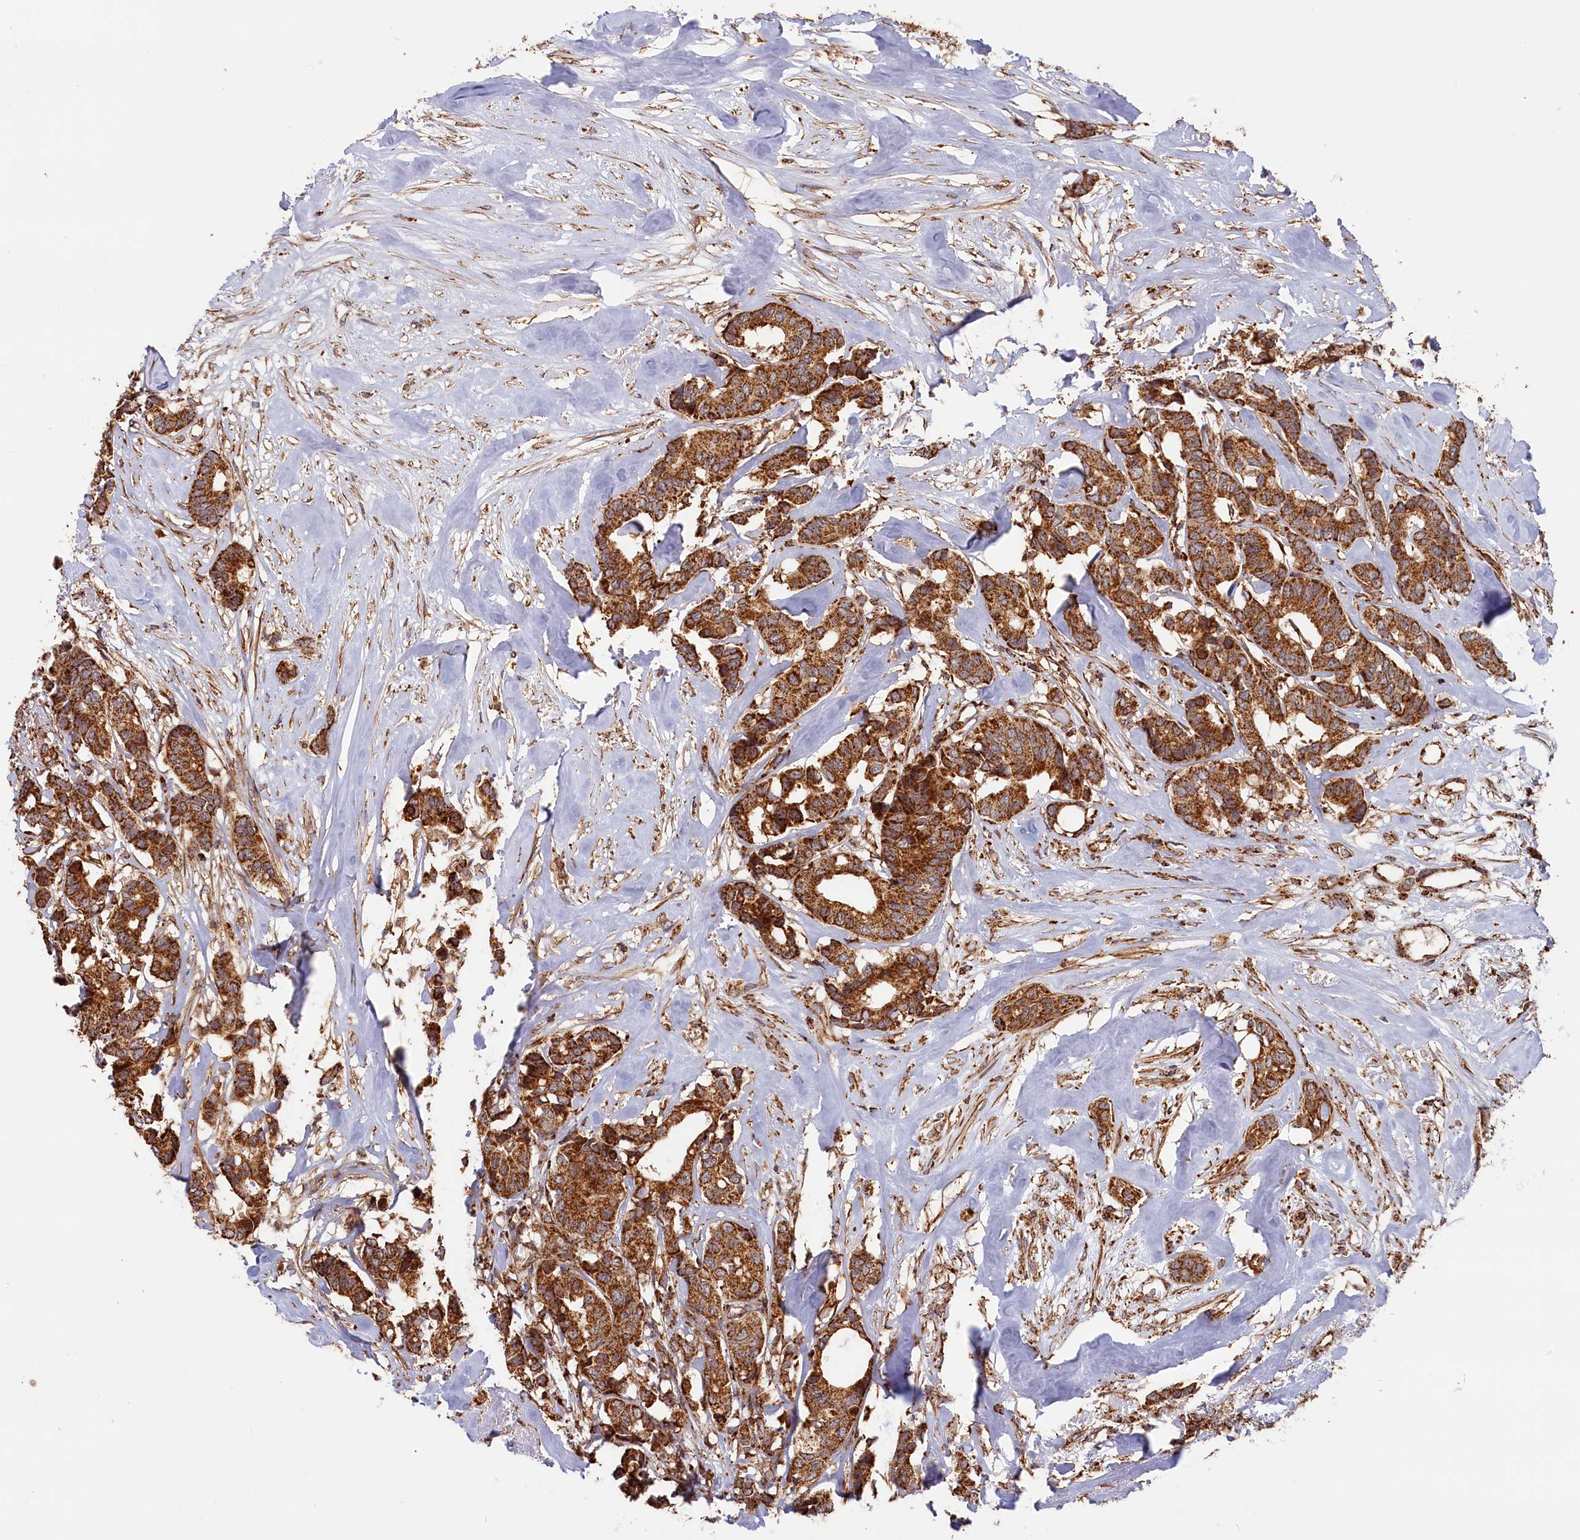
{"staining": {"intensity": "strong", "quantity": ">75%", "location": "cytoplasmic/membranous"}, "tissue": "breast cancer", "cell_type": "Tumor cells", "image_type": "cancer", "snomed": [{"axis": "morphology", "description": "Duct carcinoma"}, {"axis": "topography", "description": "Breast"}], "caption": "Breast cancer stained with a protein marker displays strong staining in tumor cells.", "gene": "MACROD1", "patient": {"sex": "female", "age": 87}}